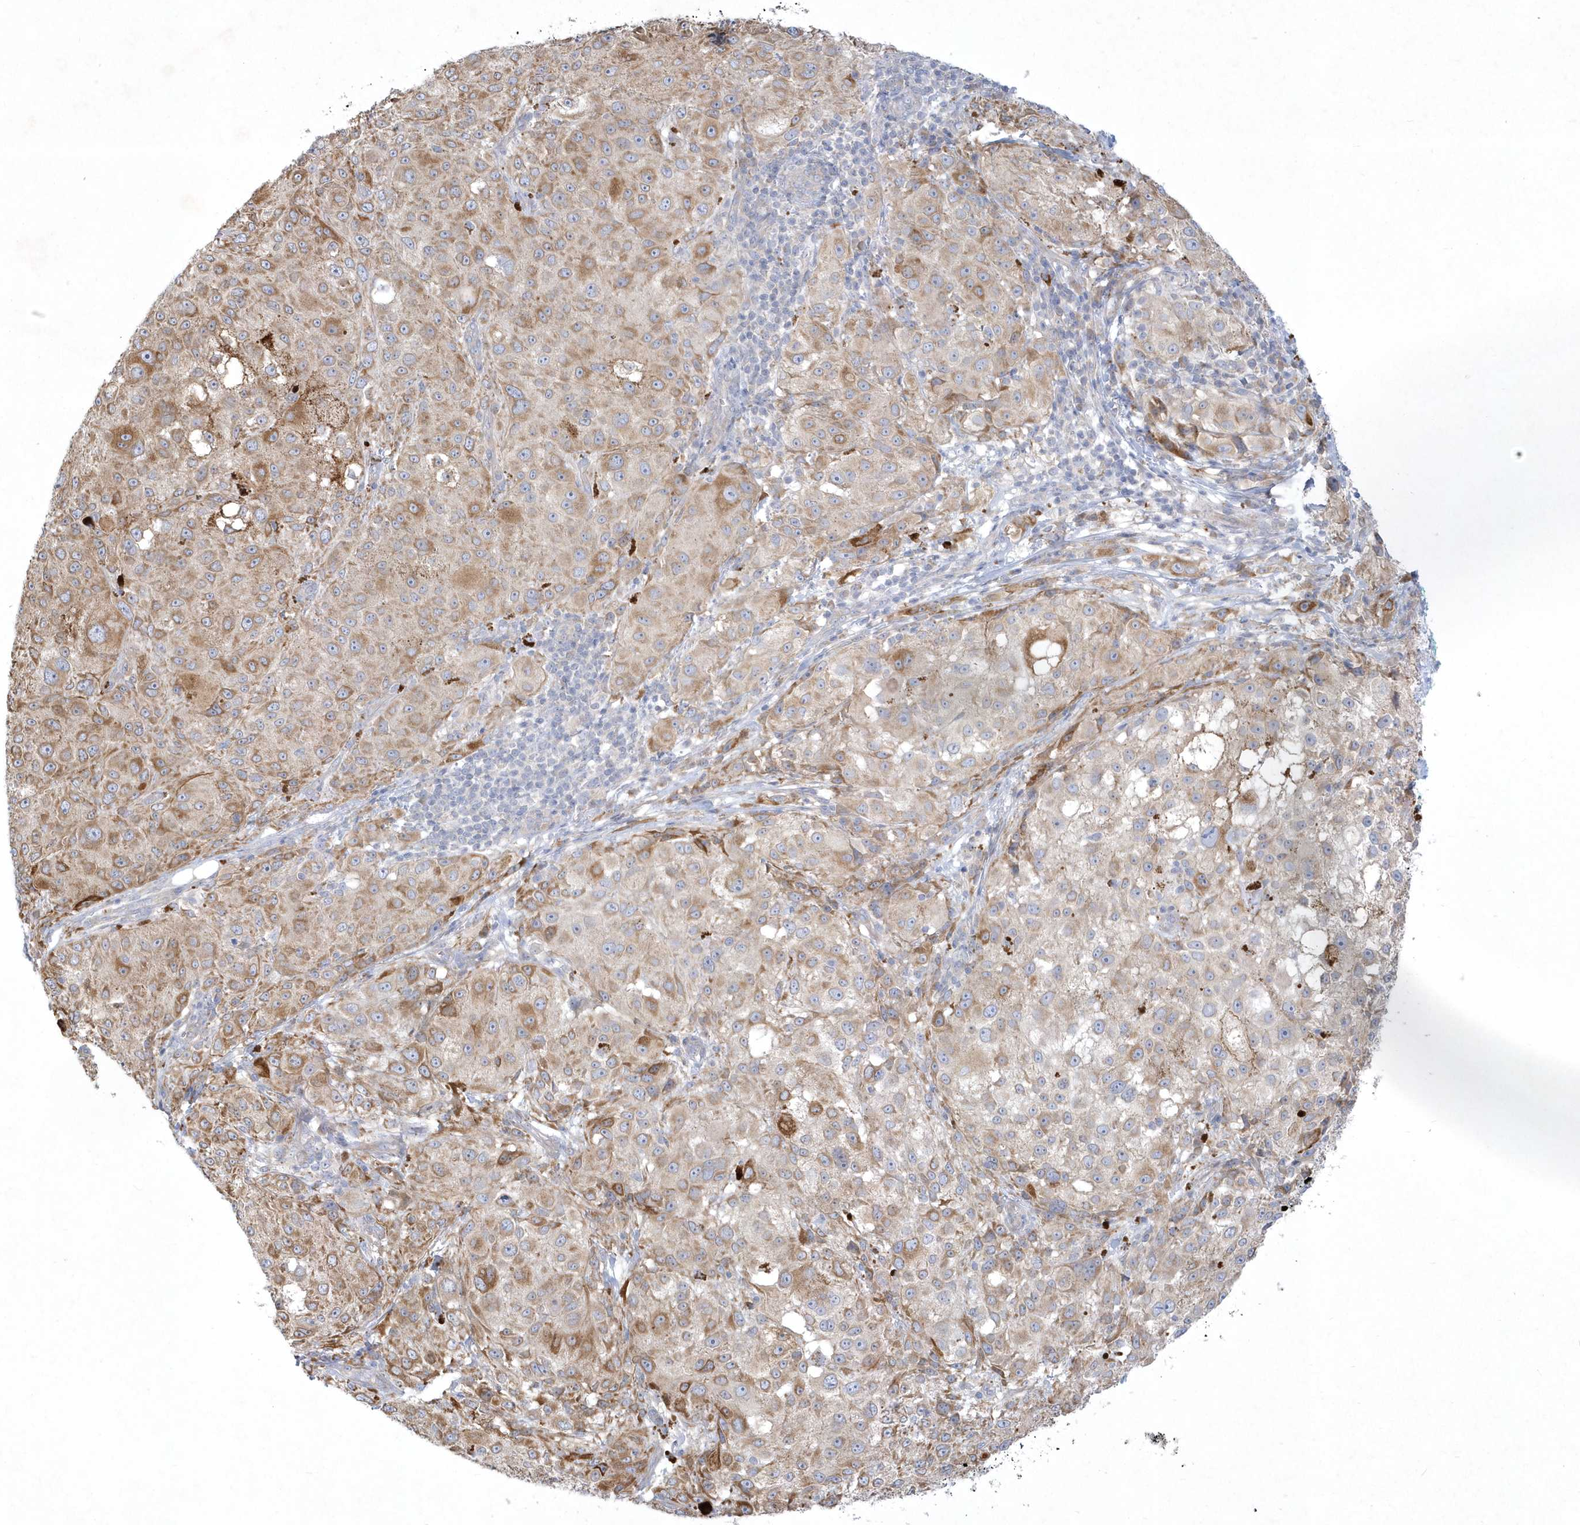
{"staining": {"intensity": "moderate", "quantity": ">75%", "location": "cytoplasmic/membranous"}, "tissue": "melanoma", "cell_type": "Tumor cells", "image_type": "cancer", "snomed": [{"axis": "morphology", "description": "Necrosis, NOS"}, {"axis": "morphology", "description": "Malignant melanoma, NOS"}, {"axis": "topography", "description": "Skin"}], "caption": "Melanoma stained with immunohistochemistry (IHC) displays moderate cytoplasmic/membranous positivity in approximately >75% of tumor cells.", "gene": "LARS1", "patient": {"sex": "female", "age": 87}}